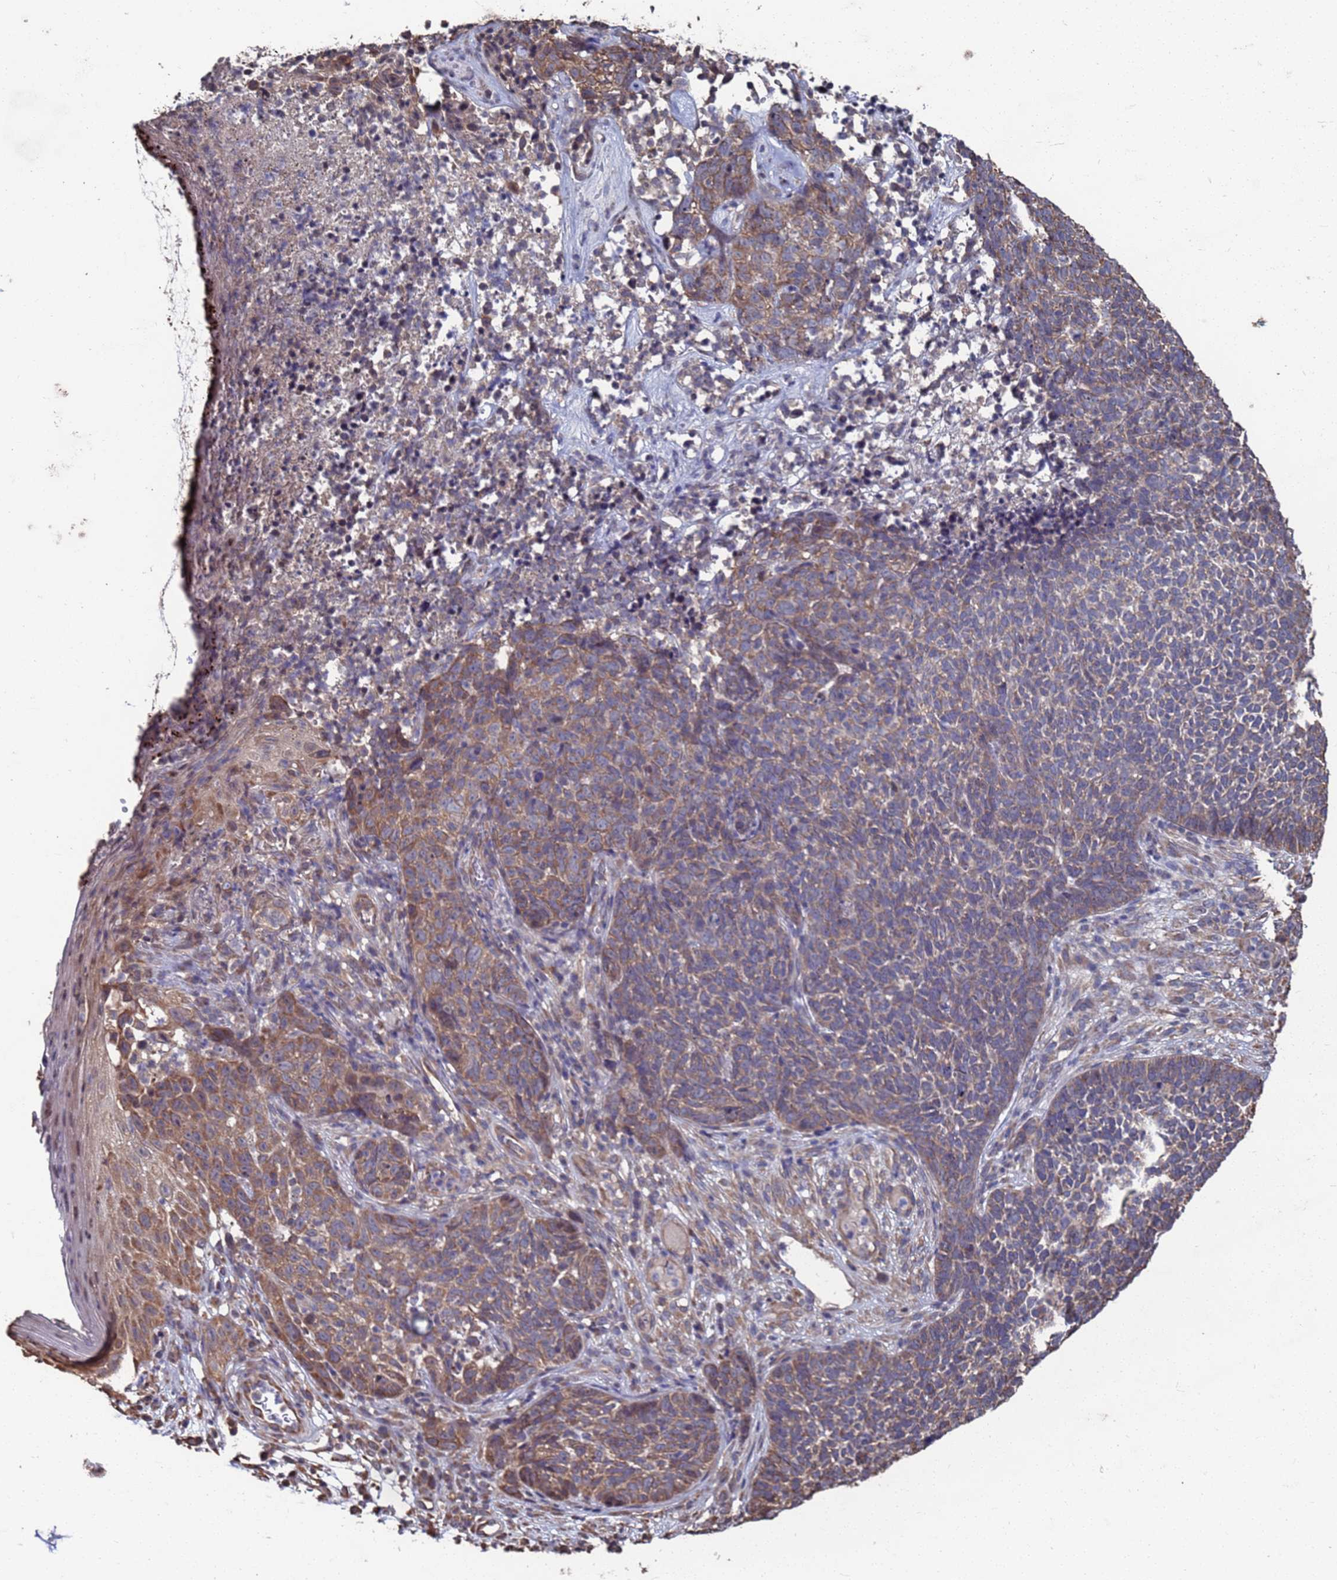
{"staining": {"intensity": "moderate", "quantity": ">75%", "location": "cytoplasmic/membranous"}, "tissue": "skin cancer", "cell_type": "Tumor cells", "image_type": "cancer", "snomed": [{"axis": "morphology", "description": "Basal cell carcinoma"}, {"axis": "topography", "description": "Skin"}], "caption": "Skin cancer stained with a brown dye reveals moderate cytoplasmic/membranous positive positivity in approximately >75% of tumor cells.", "gene": "CFAP119", "patient": {"sex": "female", "age": 84}}